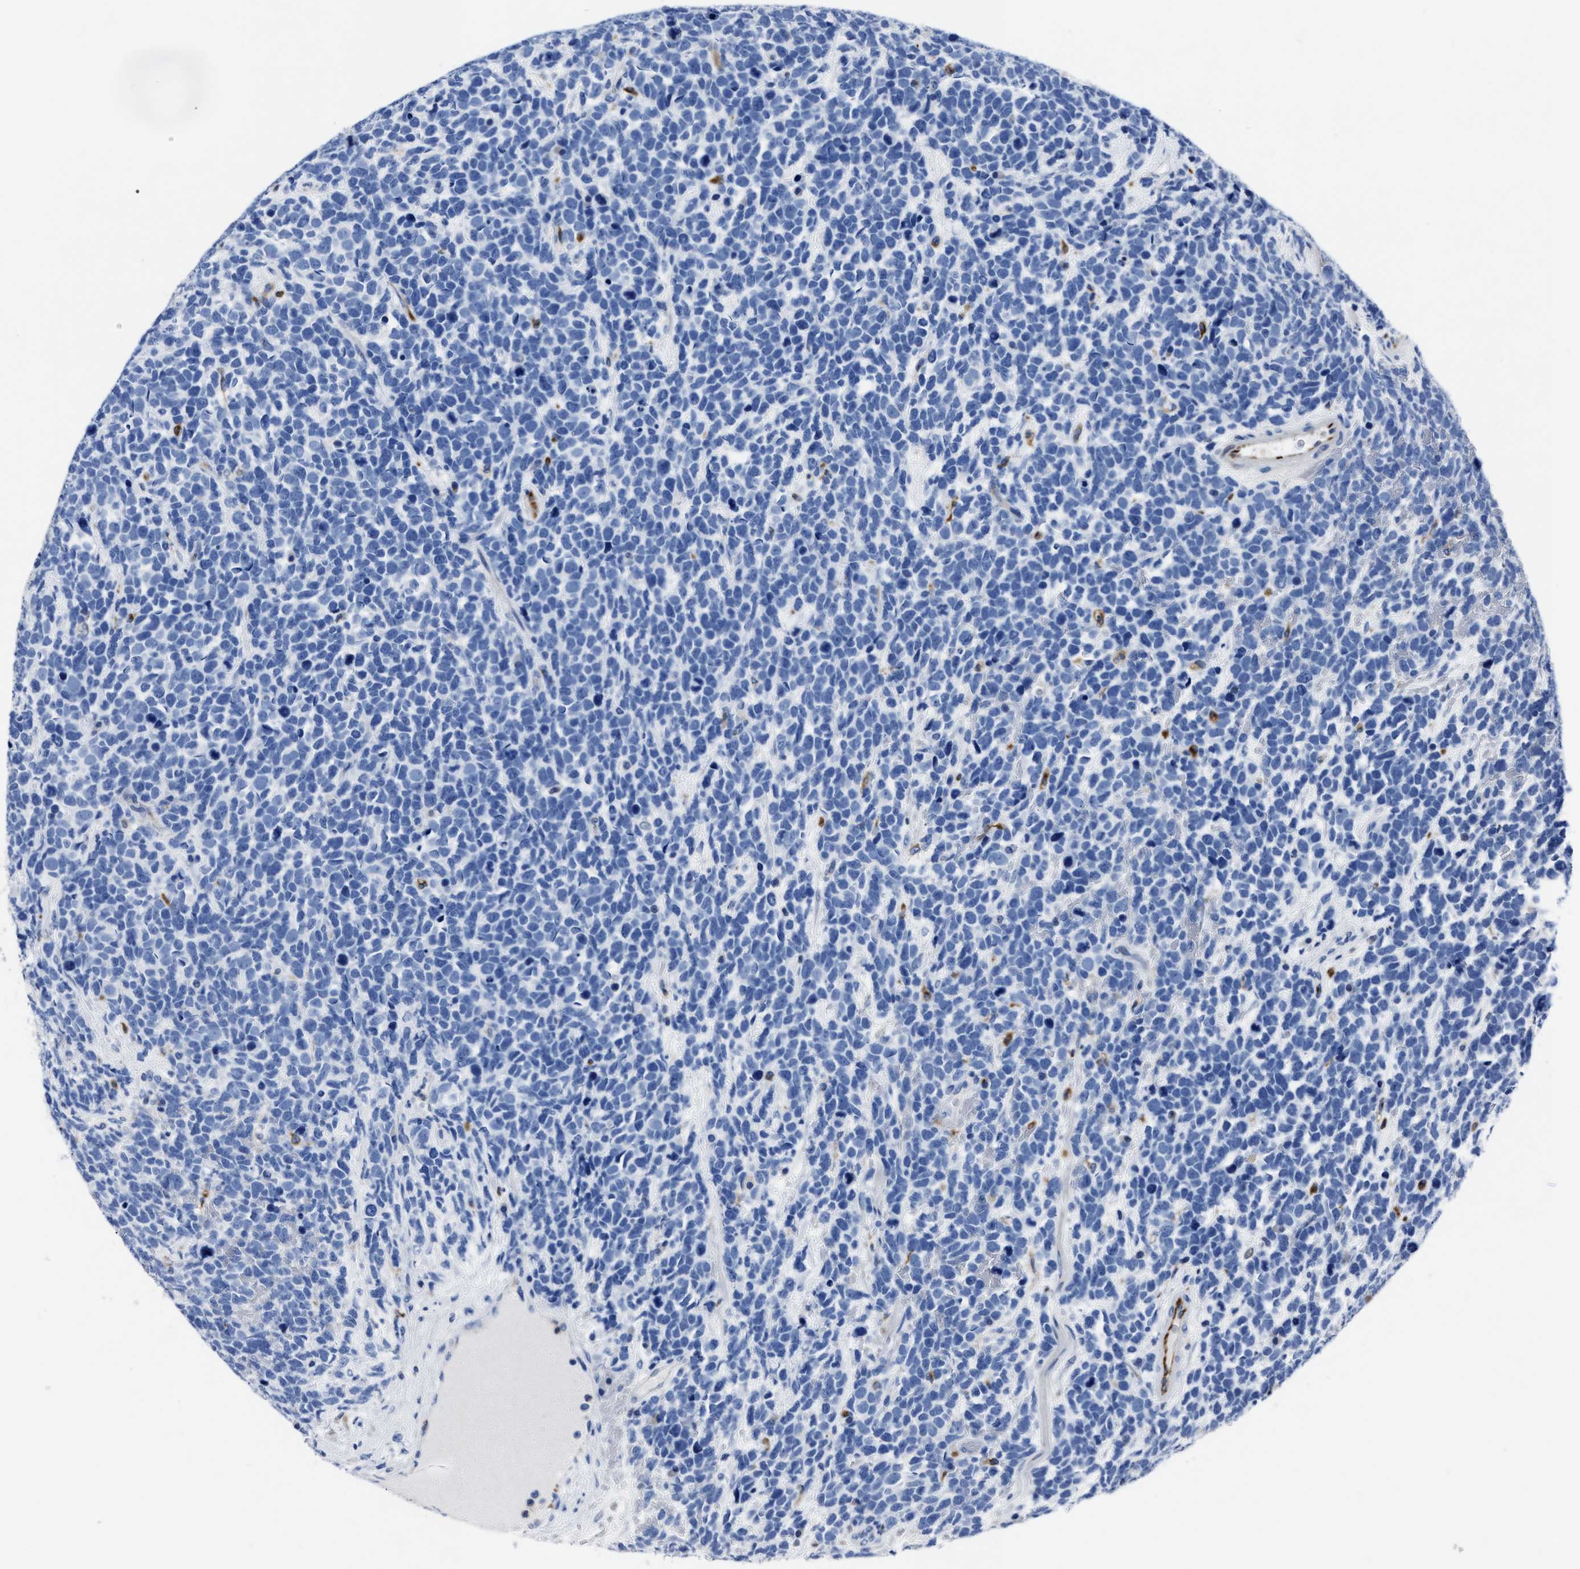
{"staining": {"intensity": "negative", "quantity": "none", "location": "none"}, "tissue": "urothelial cancer", "cell_type": "Tumor cells", "image_type": "cancer", "snomed": [{"axis": "morphology", "description": "Urothelial carcinoma, High grade"}, {"axis": "topography", "description": "Urinary bladder"}], "caption": "An IHC micrograph of urothelial cancer is shown. There is no staining in tumor cells of urothelial cancer.", "gene": "OR10G3", "patient": {"sex": "female", "age": 82}}